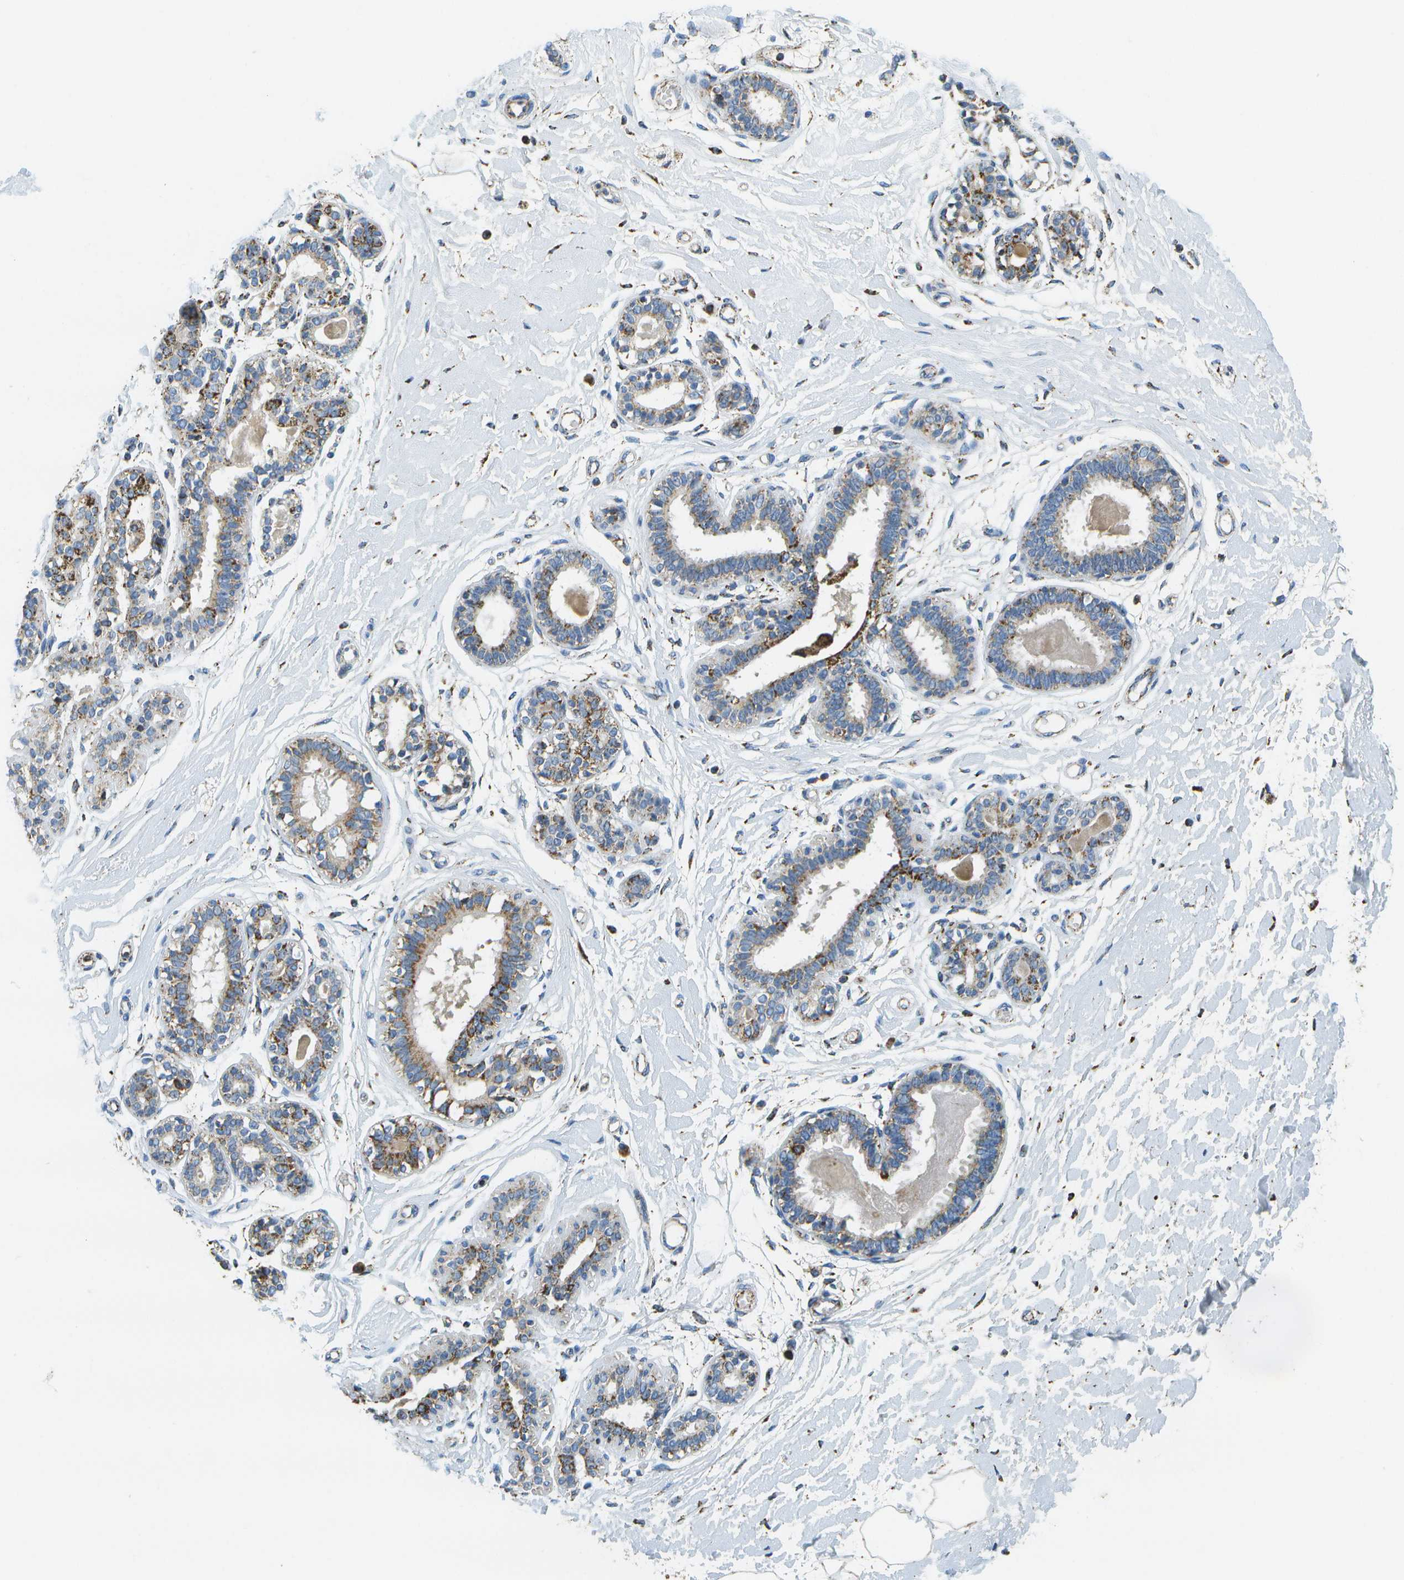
{"staining": {"intensity": "negative", "quantity": "none", "location": "none"}, "tissue": "breast", "cell_type": "Adipocytes", "image_type": "normal", "snomed": [{"axis": "morphology", "description": "Normal tissue, NOS"}, {"axis": "morphology", "description": "Lobular carcinoma"}, {"axis": "topography", "description": "Breast"}], "caption": "Immunohistochemistry (IHC) image of unremarkable breast: breast stained with DAB demonstrates no significant protein staining in adipocytes. (DAB (3,3'-diaminobenzidine) immunohistochemistry (IHC) visualized using brightfield microscopy, high magnification).", "gene": "HLCS", "patient": {"sex": "female", "age": 59}}